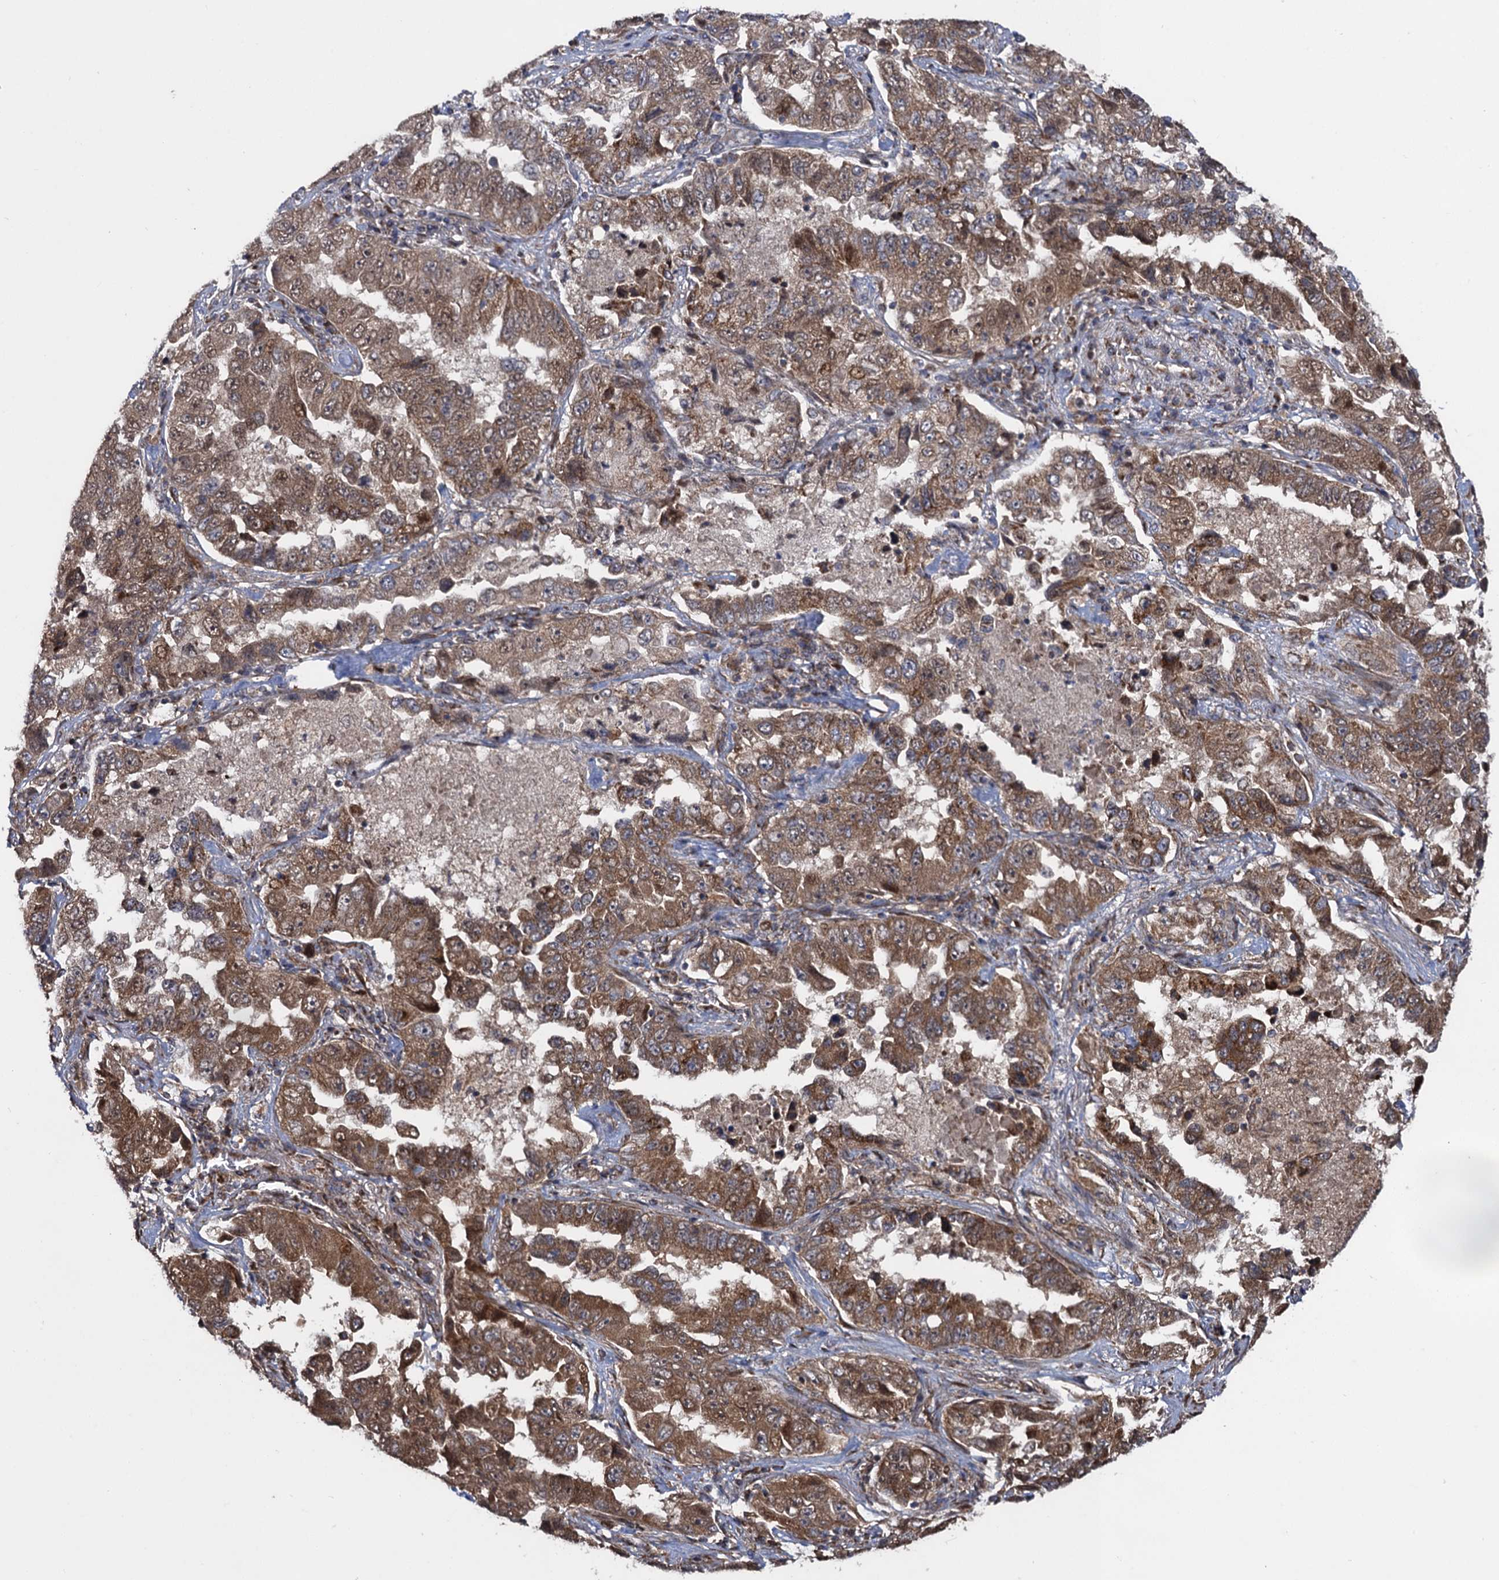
{"staining": {"intensity": "moderate", "quantity": ">75%", "location": "cytoplasmic/membranous,nuclear"}, "tissue": "lung cancer", "cell_type": "Tumor cells", "image_type": "cancer", "snomed": [{"axis": "morphology", "description": "Adenocarcinoma, NOS"}, {"axis": "topography", "description": "Lung"}], "caption": "Immunohistochemical staining of human adenocarcinoma (lung) demonstrates moderate cytoplasmic/membranous and nuclear protein staining in about >75% of tumor cells.", "gene": "HAUS1", "patient": {"sex": "female", "age": 51}}